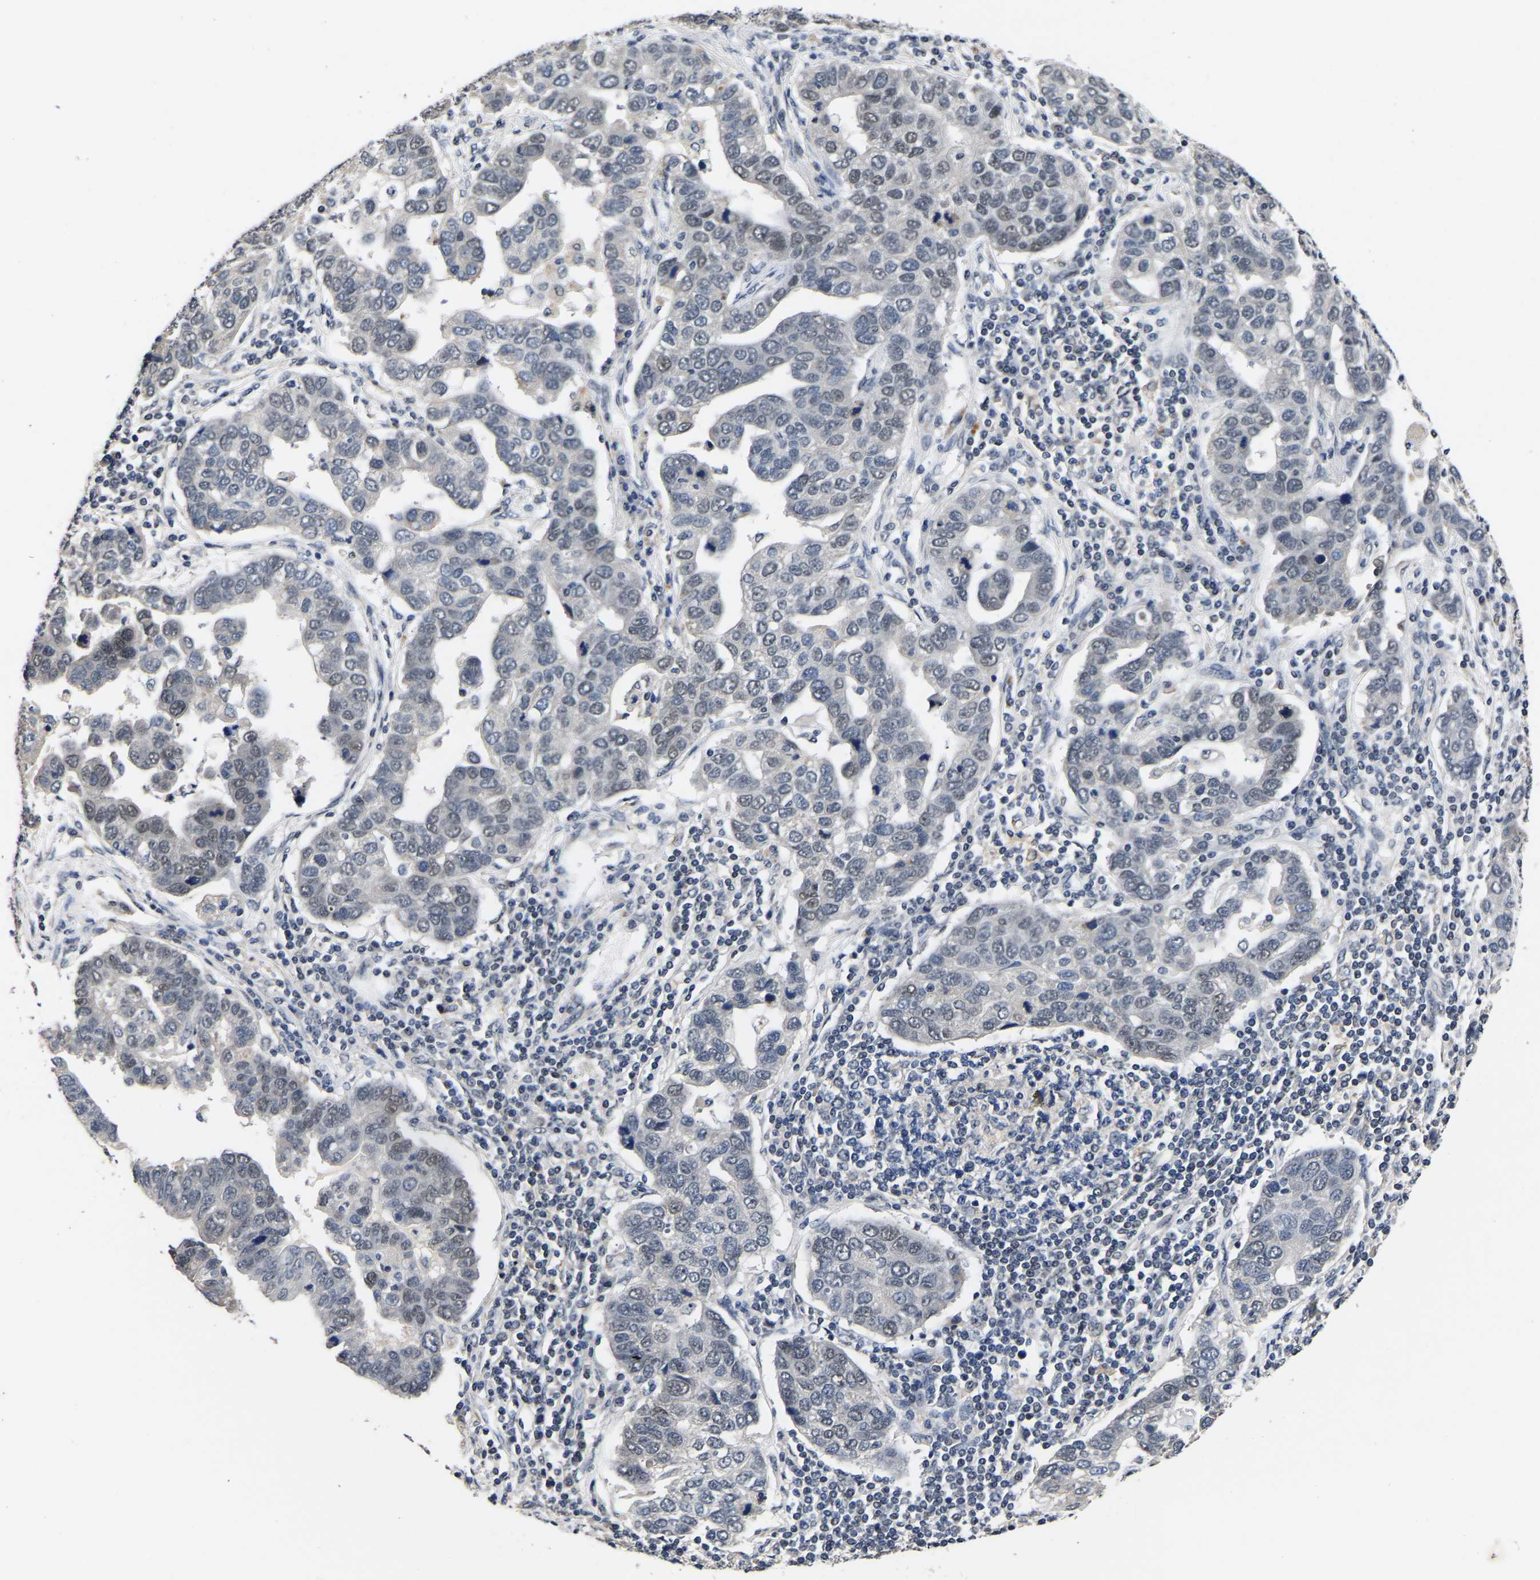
{"staining": {"intensity": "negative", "quantity": "none", "location": "none"}, "tissue": "pancreatic cancer", "cell_type": "Tumor cells", "image_type": "cancer", "snomed": [{"axis": "morphology", "description": "Adenocarcinoma, NOS"}, {"axis": "topography", "description": "Pancreas"}], "caption": "Tumor cells show no significant expression in adenocarcinoma (pancreatic).", "gene": "METTL16", "patient": {"sex": "female", "age": 61}}